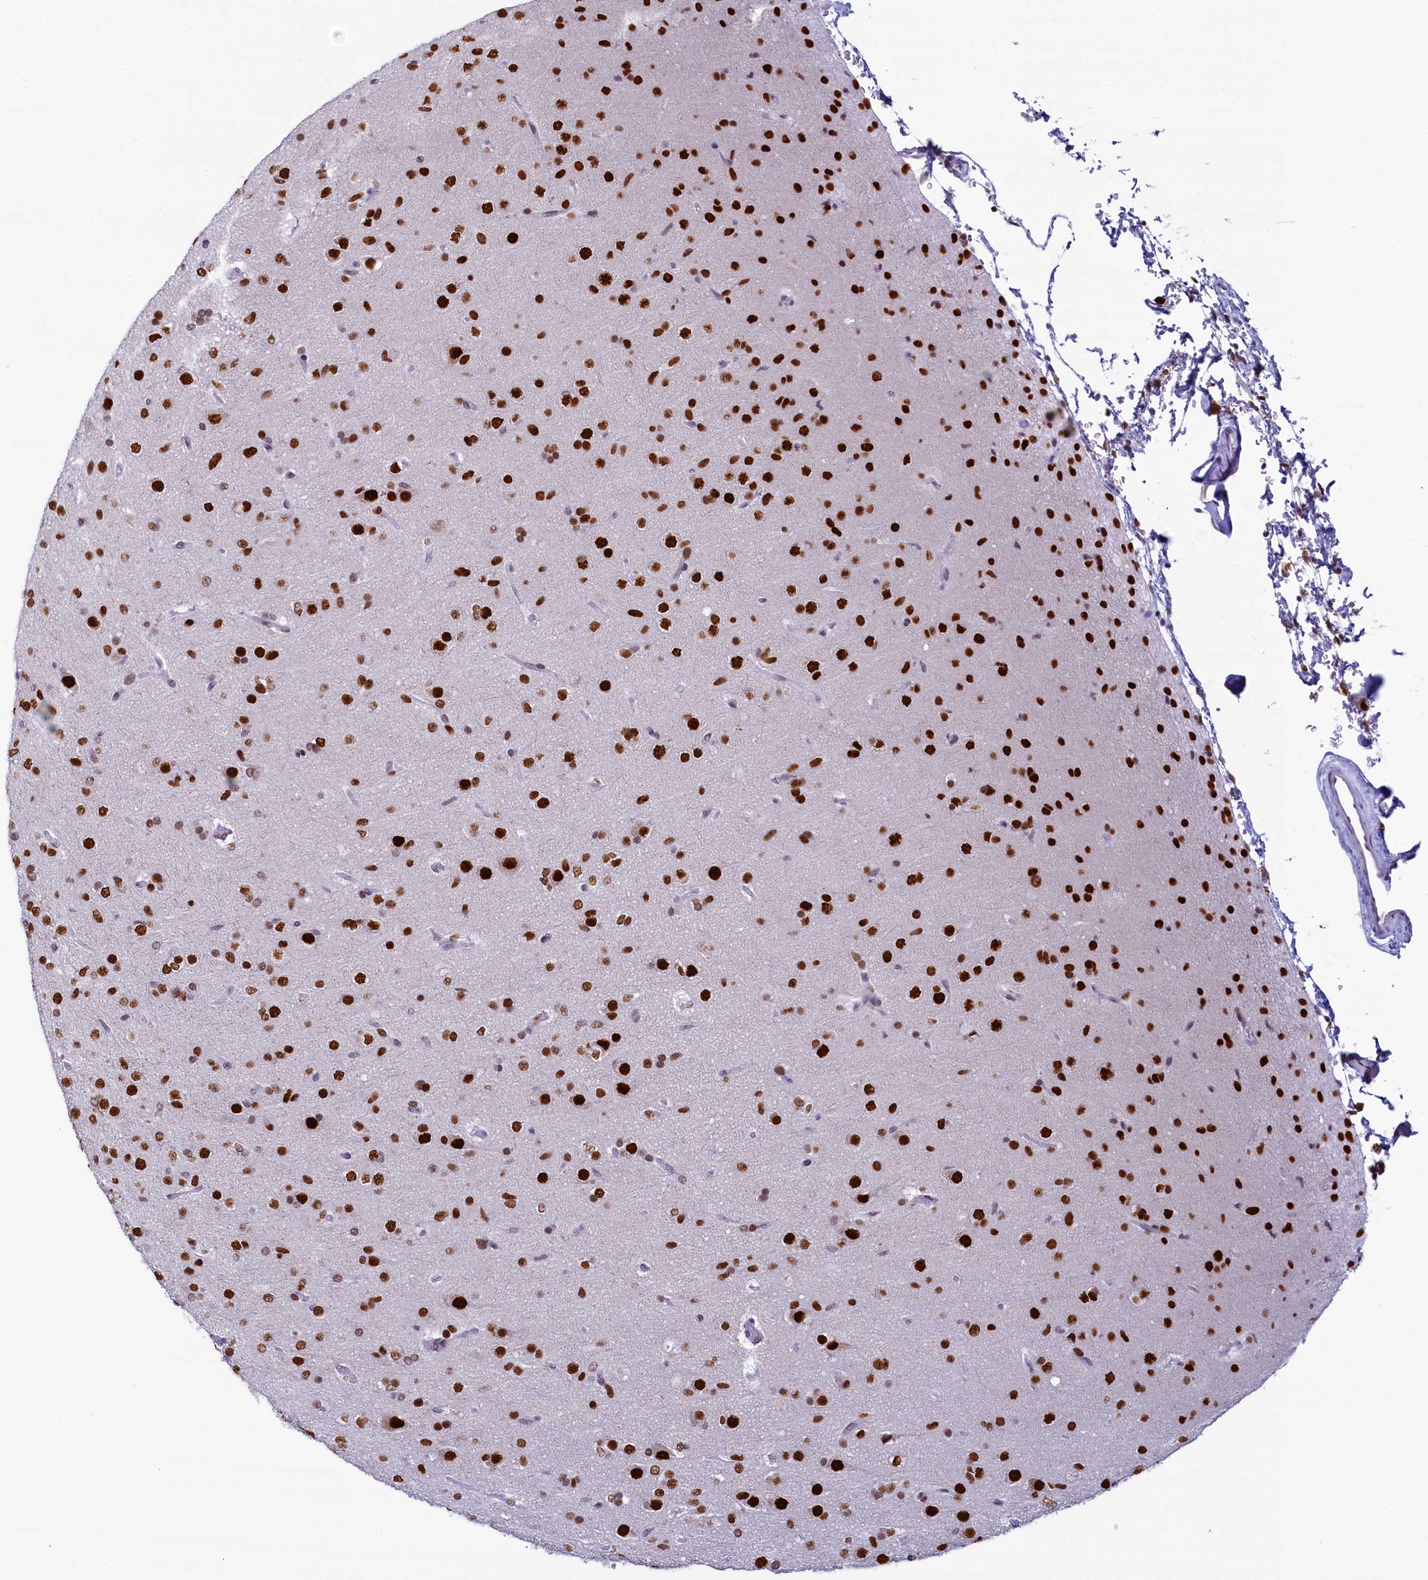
{"staining": {"intensity": "strong", "quantity": ">75%", "location": "nuclear"}, "tissue": "glioma", "cell_type": "Tumor cells", "image_type": "cancer", "snomed": [{"axis": "morphology", "description": "Glioma, malignant, Low grade"}, {"axis": "topography", "description": "Brain"}], "caption": "Immunohistochemistry of human glioma demonstrates high levels of strong nuclear positivity in about >75% of tumor cells. The staining was performed using DAB (3,3'-diaminobenzidine) to visualize the protein expression in brown, while the nuclei were stained in blue with hematoxylin (Magnification: 20x).", "gene": "SUGP2", "patient": {"sex": "male", "age": 65}}